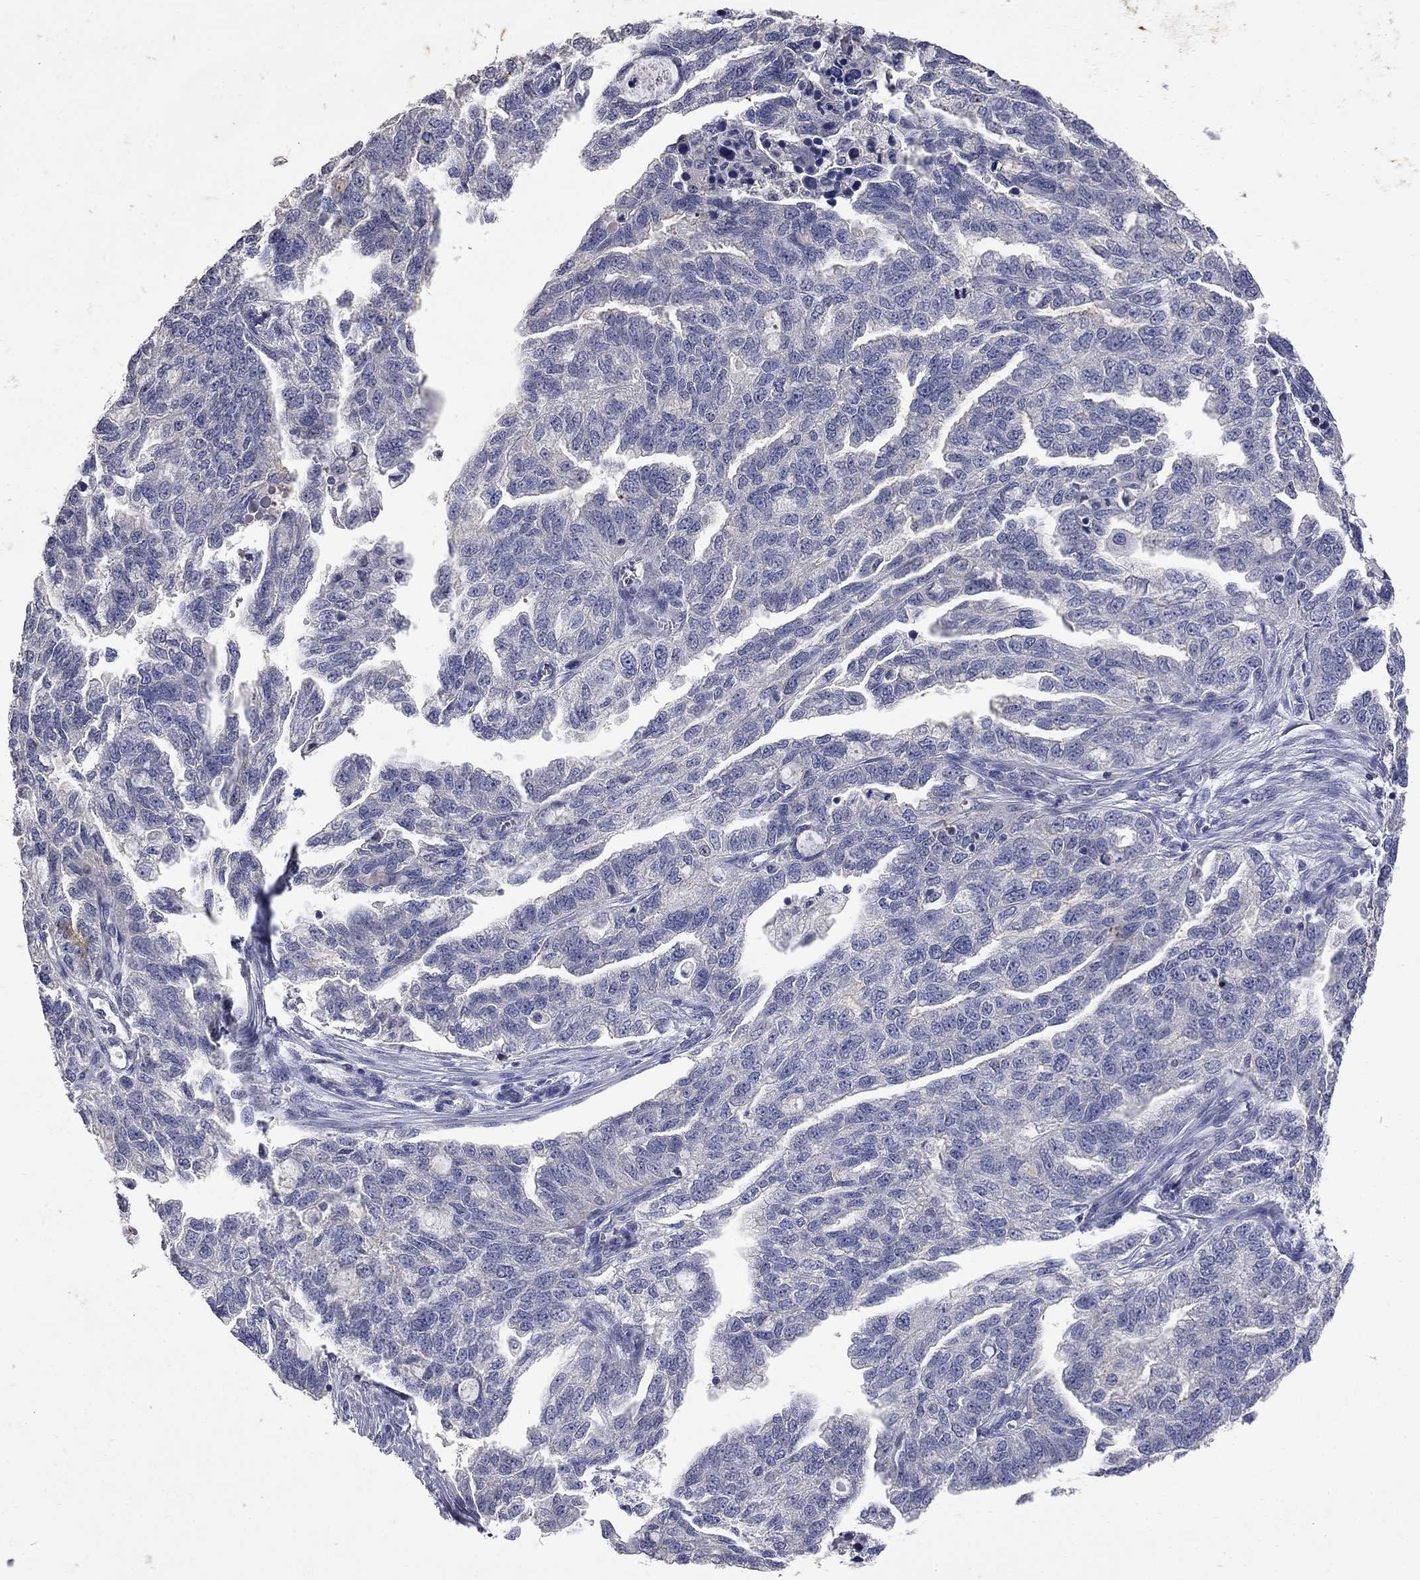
{"staining": {"intensity": "negative", "quantity": "none", "location": "none"}, "tissue": "ovarian cancer", "cell_type": "Tumor cells", "image_type": "cancer", "snomed": [{"axis": "morphology", "description": "Cystadenocarcinoma, serous, NOS"}, {"axis": "topography", "description": "Ovary"}], "caption": "This is a histopathology image of immunohistochemistry staining of ovarian serous cystadenocarcinoma, which shows no staining in tumor cells.", "gene": "NOS2", "patient": {"sex": "female", "age": 51}}